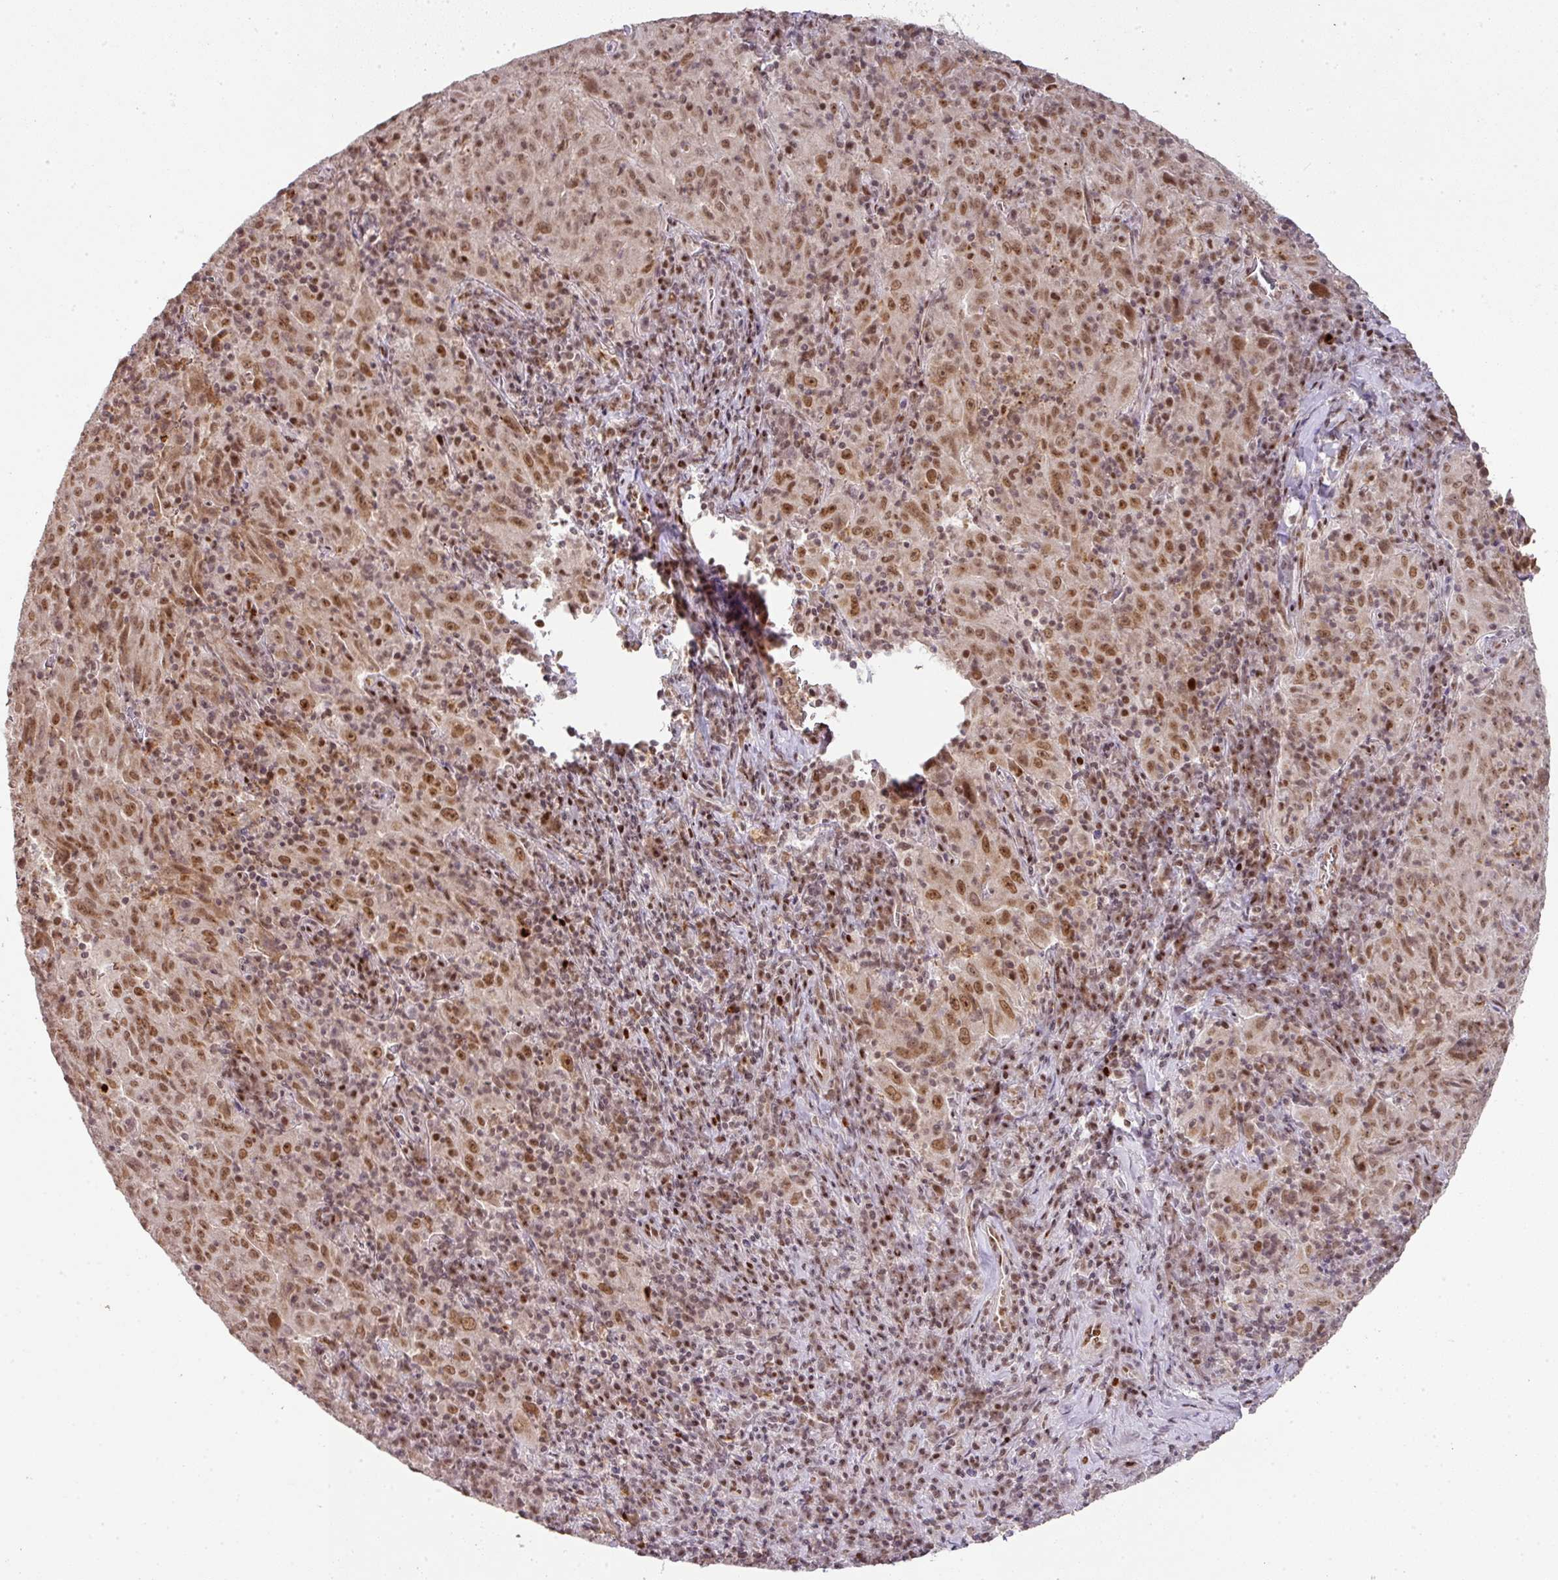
{"staining": {"intensity": "moderate", "quantity": ">75%", "location": "cytoplasmic/membranous,nuclear"}, "tissue": "pancreatic cancer", "cell_type": "Tumor cells", "image_type": "cancer", "snomed": [{"axis": "morphology", "description": "Adenocarcinoma, NOS"}, {"axis": "topography", "description": "Pancreas"}], "caption": "This is a photomicrograph of immunohistochemistry staining of pancreatic cancer, which shows moderate positivity in the cytoplasmic/membranous and nuclear of tumor cells.", "gene": "NEIL1", "patient": {"sex": "male", "age": 63}}